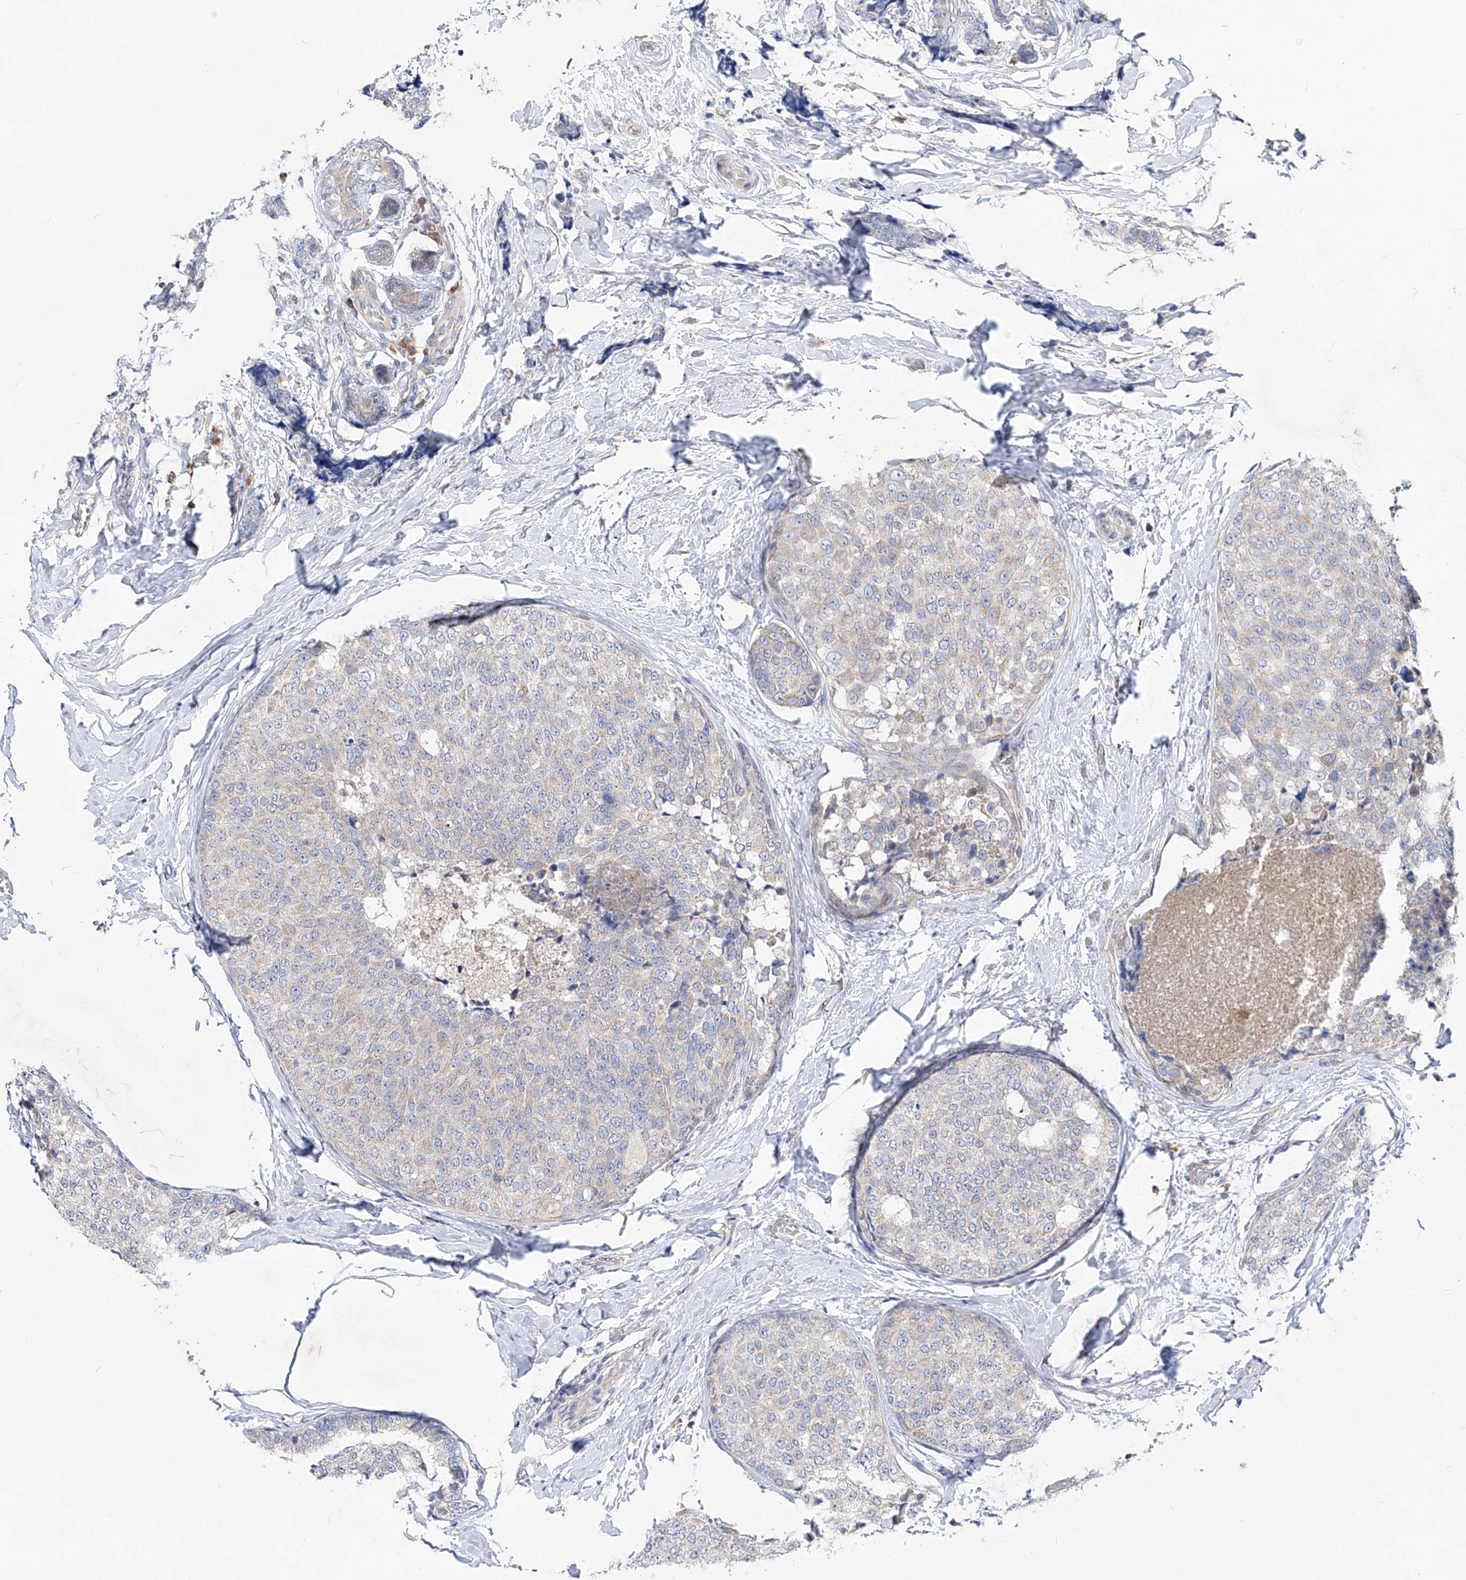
{"staining": {"intensity": "negative", "quantity": "none", "location": "none"}, "tissue": "breast cancer", "cell_type": "Tumor cells", "image_type": "cancer", "snomed": [{"axis": "morphology", "description": "Normal tissue, NOS"}, {"axis": "morphology", "description": "Duct carcinoma"}, {"axis": "topography", "description": "Breast"}], "caption": "Tumor cells are negative for protein expression in human breast cancer.", "gene": "UFL1", "patient": {"sex": "female", "age": 43}}